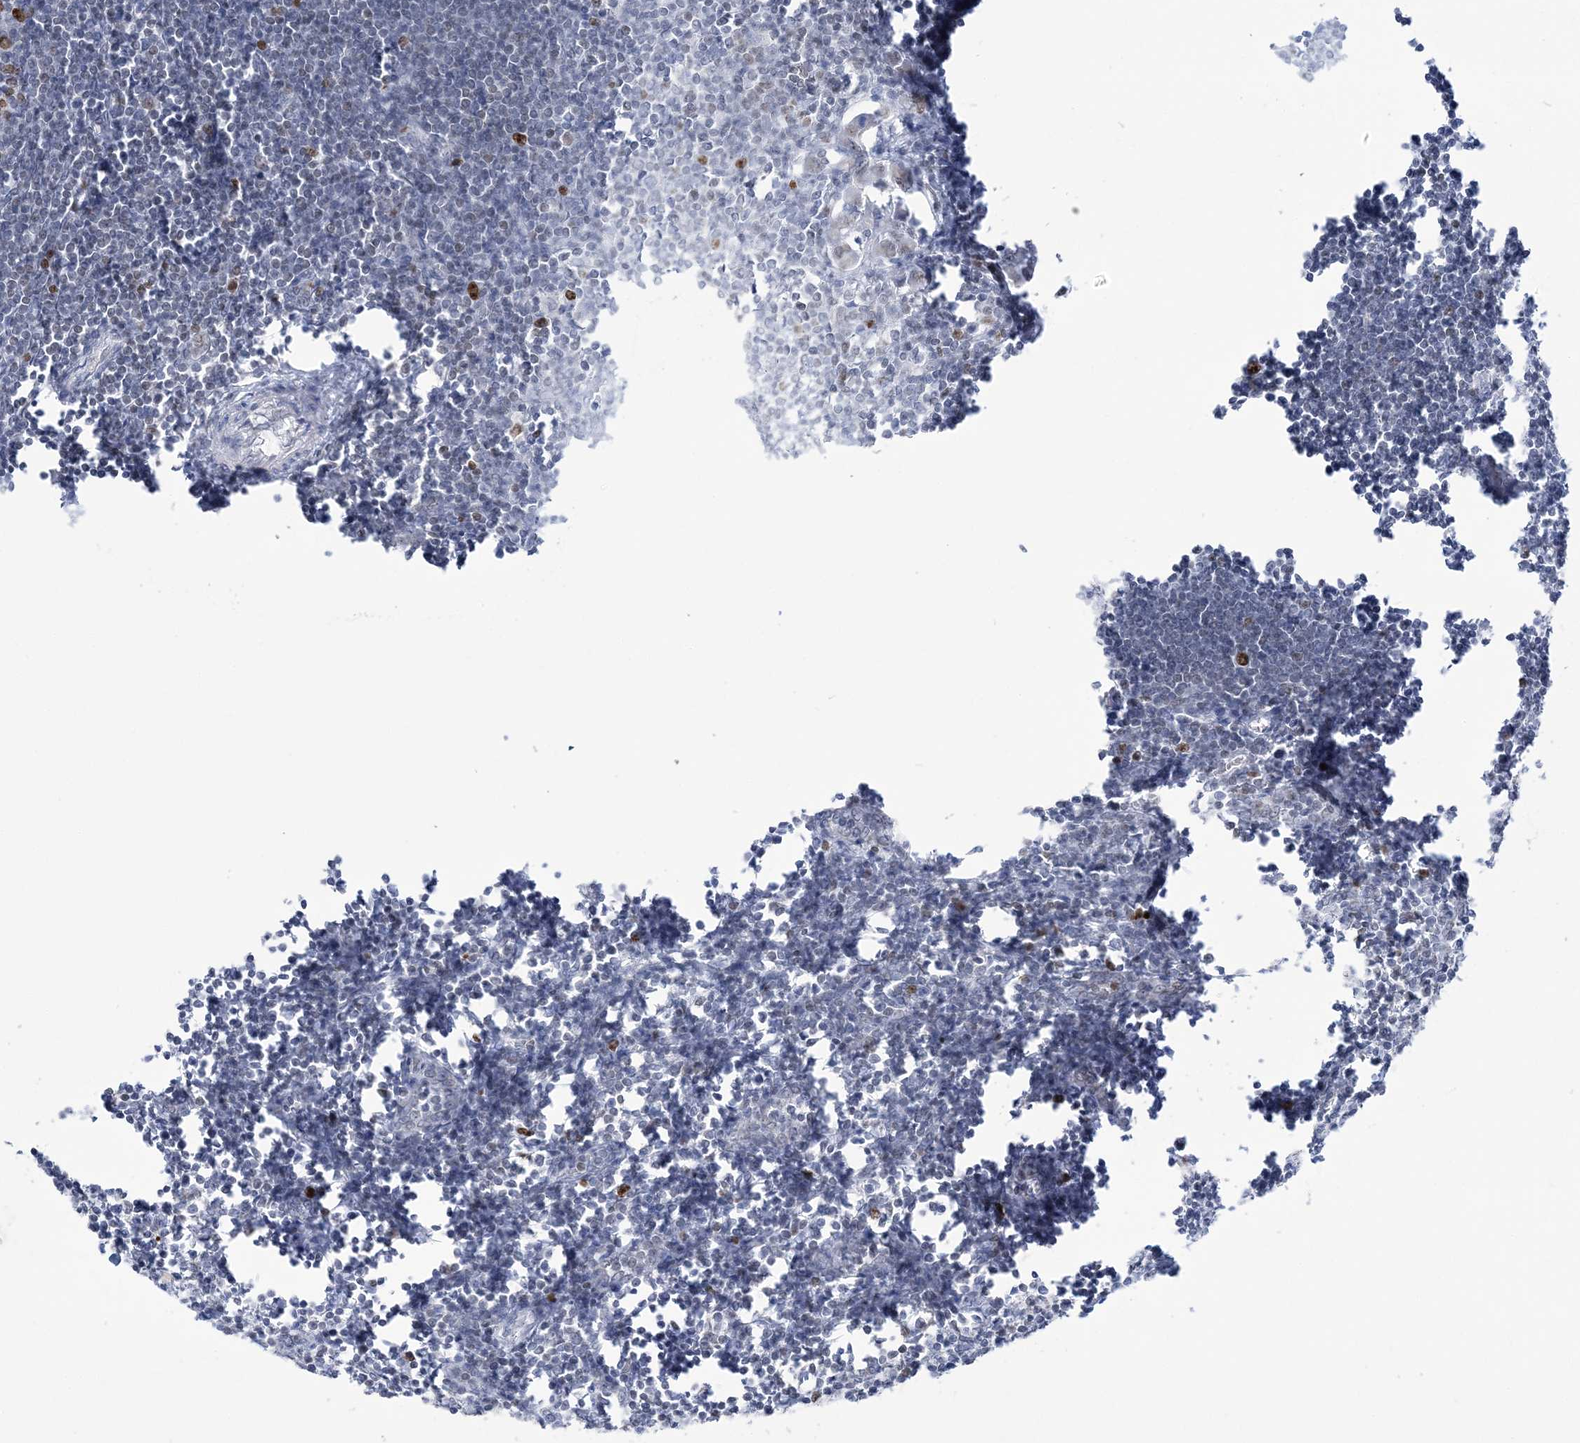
{"staining": {"intensity": "moderate", "quantity": "25%-75%", "location": "nuclear"}, "tissue": "lymph node", "cell_type": "Germinal center cells", "image_type": "normal", "snomed": [{"axis": "morphology", "description": "Normal tissue, NOS"}, {"axis": "morphology", "description": "Malignant melanoma, Metastatic site"}, {"axis": "topography", "description": "Lymph node"}], "caption": "Germinal center cells exhibit moderate nuclear staining in about 25%-75% of cells in normal lymph node.", "gene": "DDX21", "patient": {"sex": "male", "age": 41}}